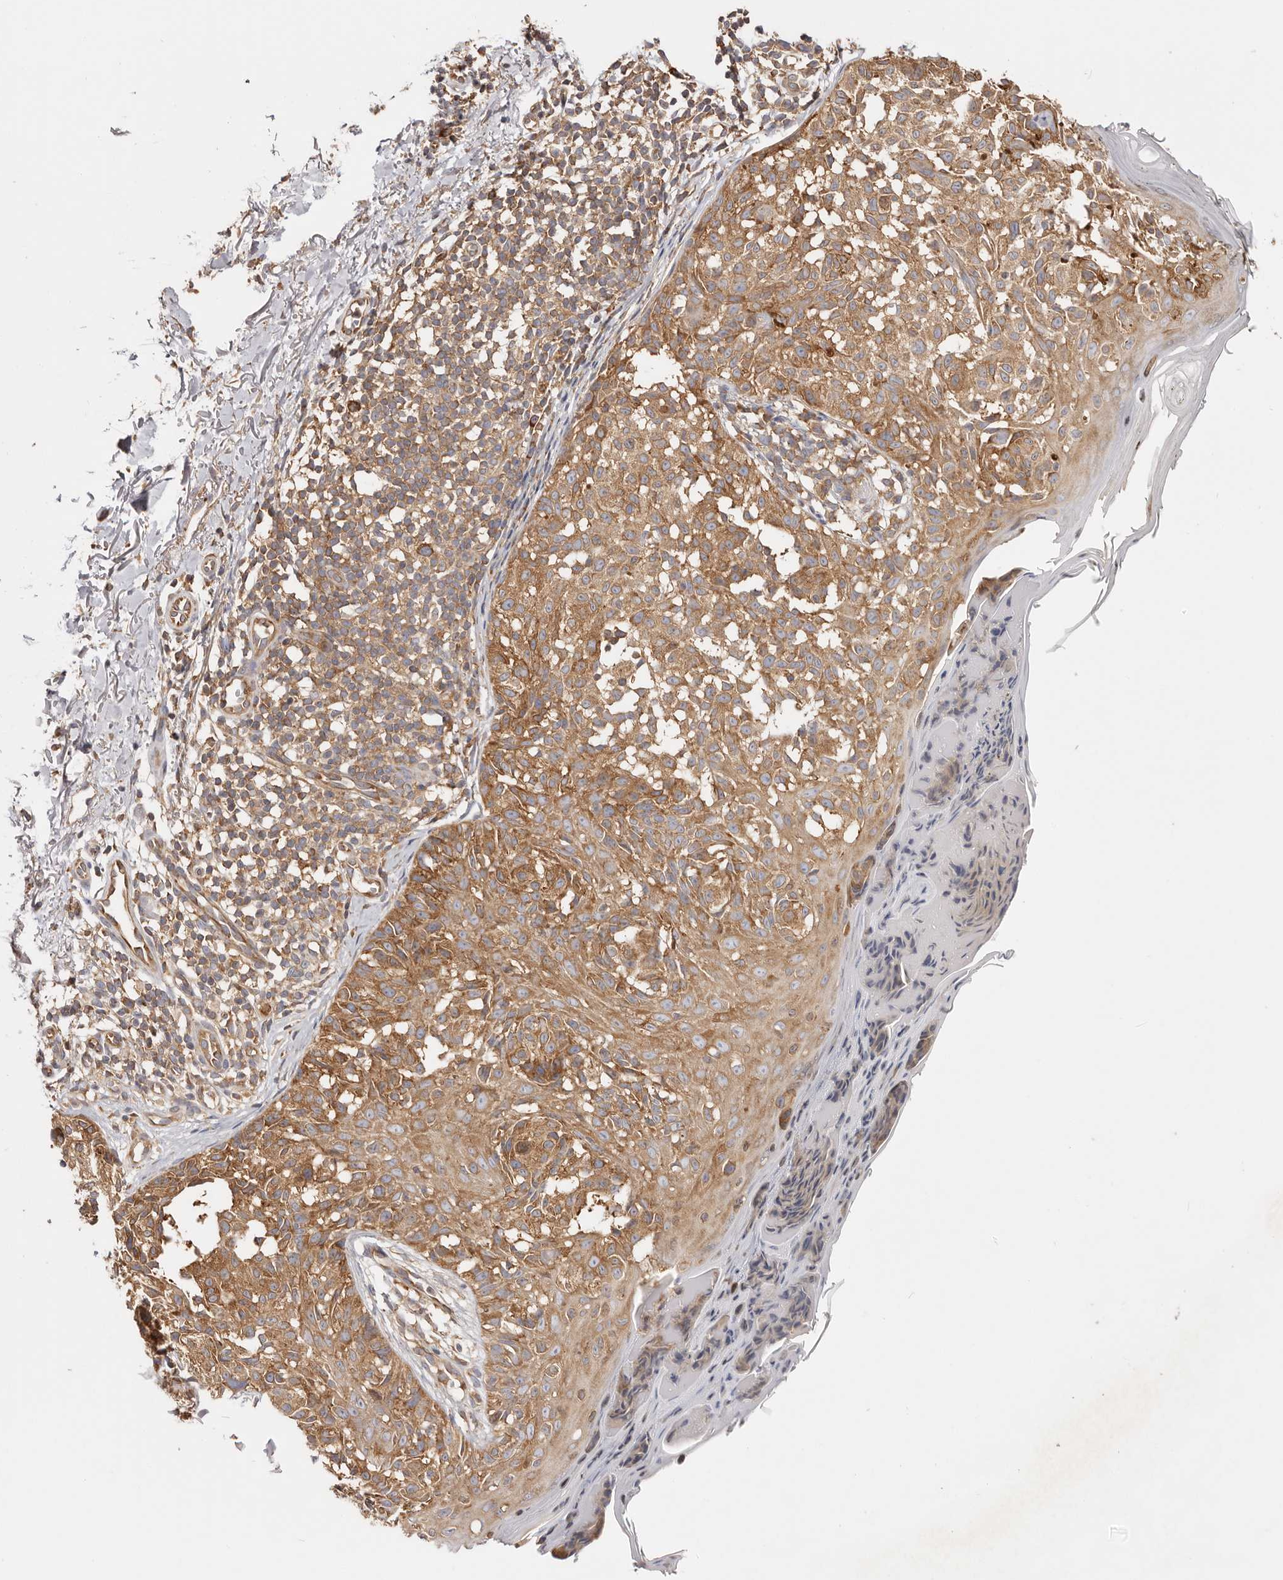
{"staining": {"intensity": "moderate", "quantity": ">75%", "location": "cytoplasmic/membranous"}, "tissue": "melanoma", "cell_type": "Tumor cells", "image_type": "cancer", "snomed": [{"axis": "morphology", "description": "Malignant melanoma, NOS"}, {"axis": "topography", "description": "Skin"}], "caption": "A brown stain highlights moderate cytoplasmic/membranous positivity of a protein in human malignant melanoma tumor cells.", "gene": "EPRS1", "patient": {"sex": "female", "age": 50}}